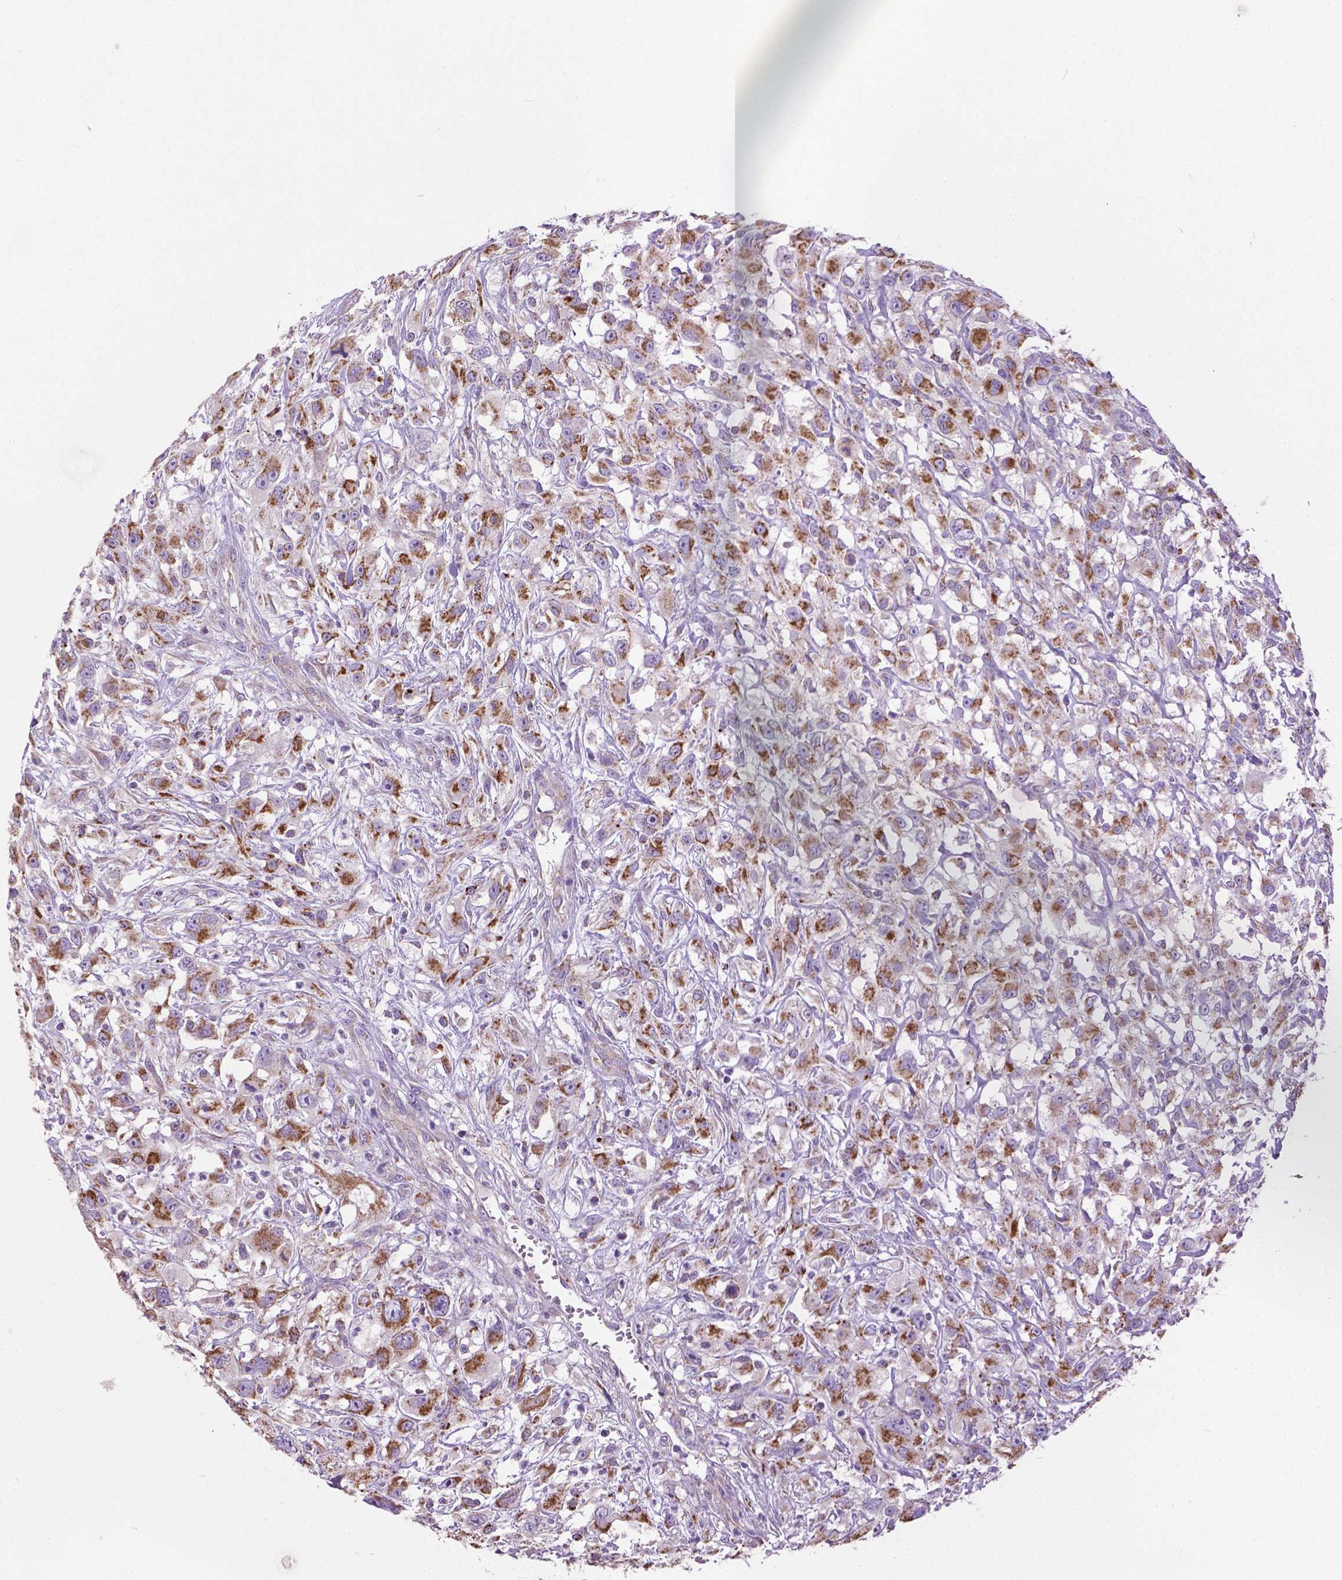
{"staining": {"intensity": "moderate", "quantity": ">75%", "location": "cytoplasmic/membranous"}, "tissue": "head and neck cancer", "cell_type": "Tumor cells", "image_type": "cancer", "snomed": [{"axis": "morphology", "description": "Squamous cell carcinoma, NOS"}, {"axis": "morphology", "description": "Squamous cell carcinoma, metastatic, NOS"}, {"axis": "topography", "description": "Oral tissue"}, {"axis": "topography", "description": "Head-Neck"}], "caption": "Moderate cytoplasmic/membranous expression is identified in approximately >75% of tumor cells in head and neck squamous cell carcinoma.", "gene": "VDAC1", "patient": {"sex": "female", "age": 85}}